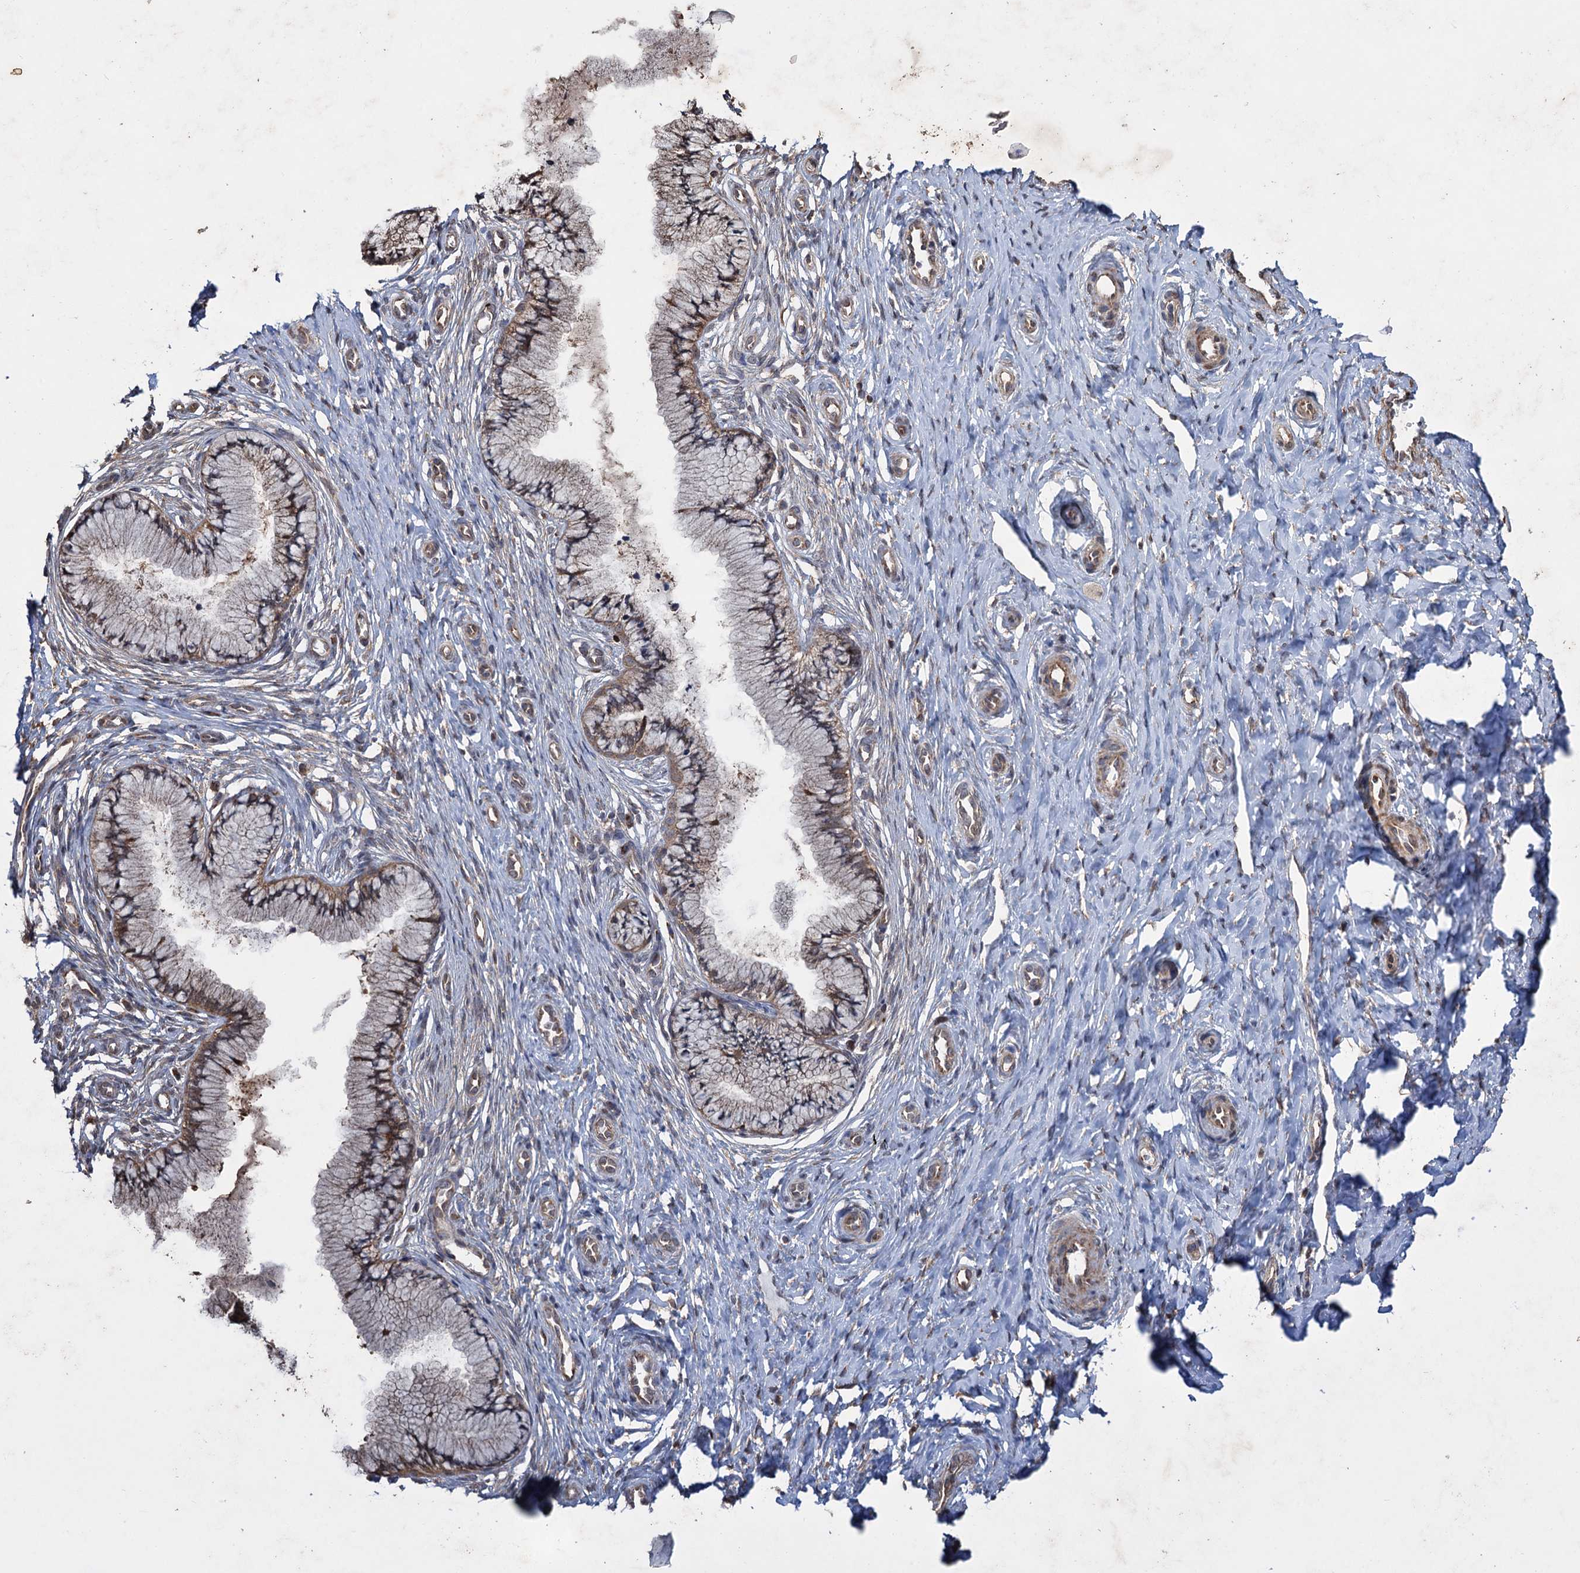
{"staining": {"intensity": "moderate", "quantity": ">75%", "location": "cytoplasmic/membranous"}, "tissue": "cervix", "cell_type": "Glandular cells", "image_type": "normal", "snomed": [{"axis": "morphology", "description": "Normal tissue, NOS"}, {"axis": "topography", "description": "Cervix"}], "caption": "DAB (3,3'-diaminobenzidine) immunohistochemical staining of normal human cervix reveals moderate cytoplasmic/membranous protein expression in about >75% of glandular cells.", "gene": "HAUS1", "patient": {"sex": "female", "age": 36}}